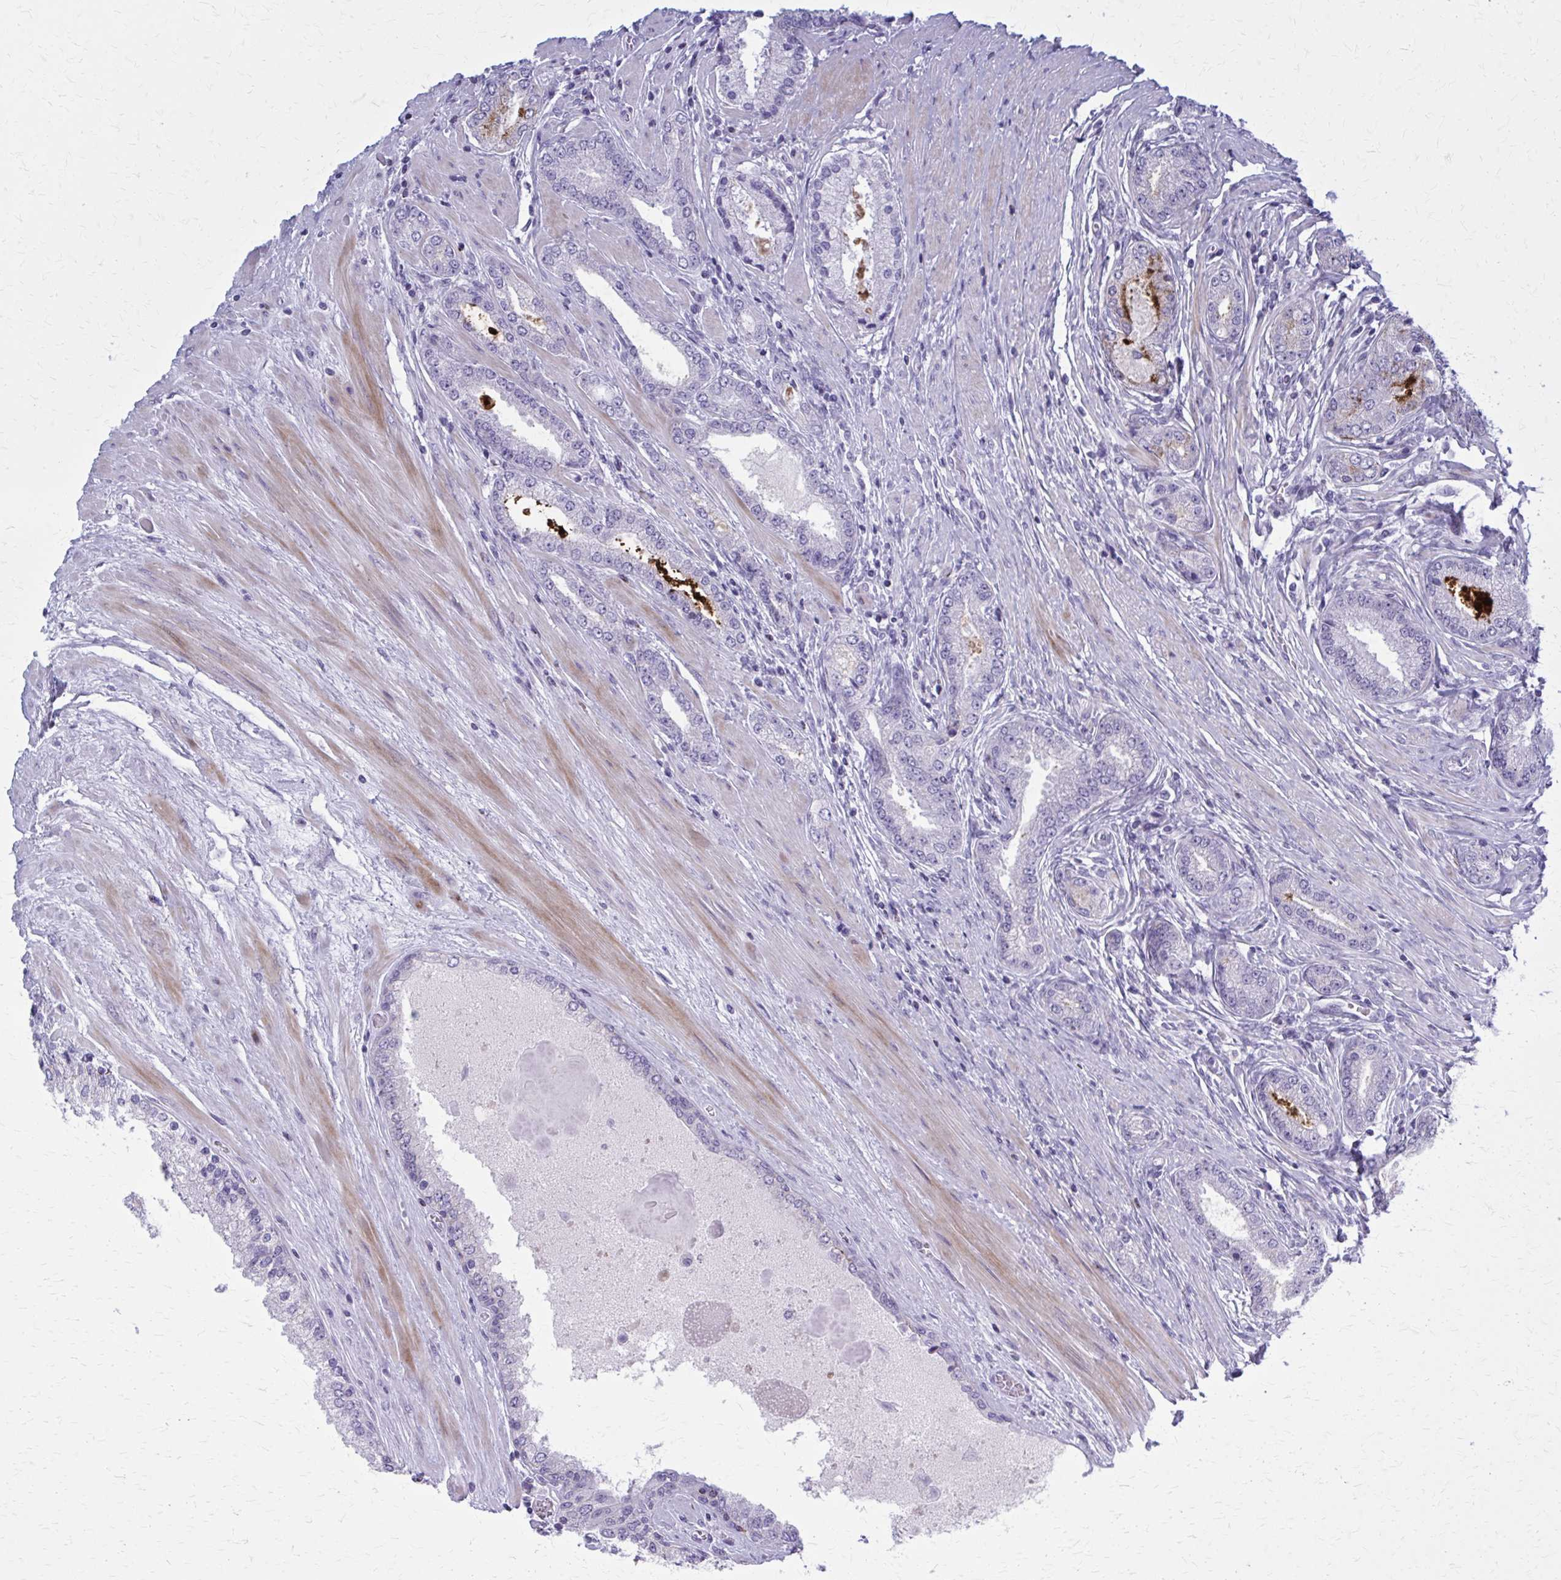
{"staining": {"intensity": "negative", "quantity": "none", "location": "none"}, "tissue": "prostate cancer", "cell_type": "Tumor cells", "image_type": "cancer", "snomed": [{"axis": "morphology", "description": "Adenocarcinoma, High grade"}, {"axis": "topography", "description": "Prostate"}], "caption": "High power microscopy image of an IHC micrograph of prostate high-grade adenocarcinoma, revealing no significant positivity in tumor cells. (DAB IHC, high magnification).", "gene": "PEDS1", "patient": {"sex": "male", "age": 67}}